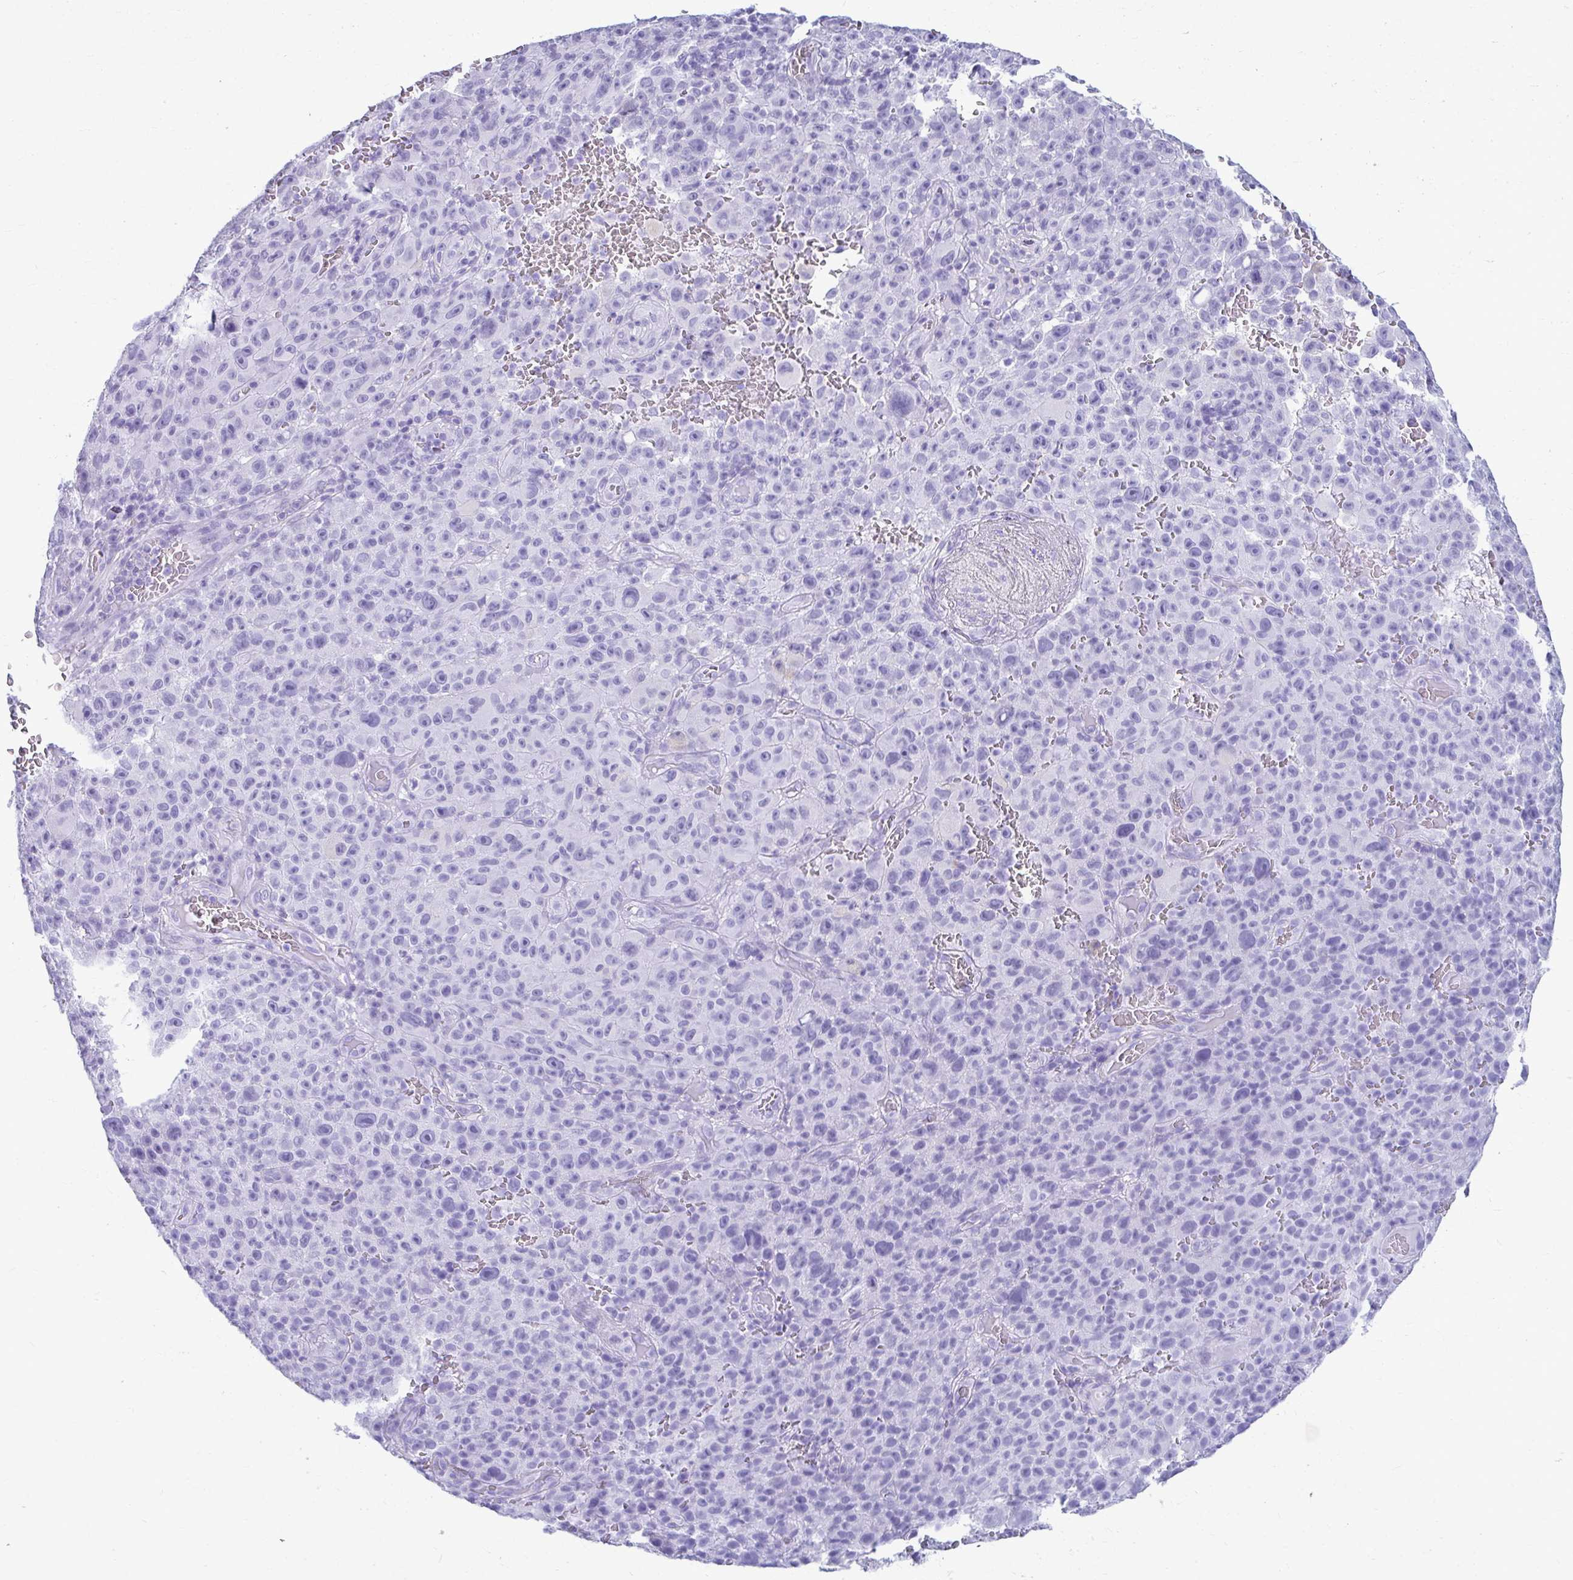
{"staining": {"intensity": "negative", "quantity": "none", "location": "none"}, "tissue": "melanoma", "cell_type": "Tumor cells", "image_type": "cancer", "snomed": [{"axis": "morphology", "description": "Malignant melanoma, NOS"}, {"axis": "topography", "description": "Skin"}], "caption": "High power microscopy photomicrograph of an immunohistochemistry (IHC) micrograph of melanoma, revealing no significant expression in tumor cells. (Stains: DAB immunohistochemistry (IHC) with hematoxylin counter stain, Microscopy: brightfield microscopy at high magnification).", "gene": "ATP4B", "patient": {"sex": "female", "age": 82}}